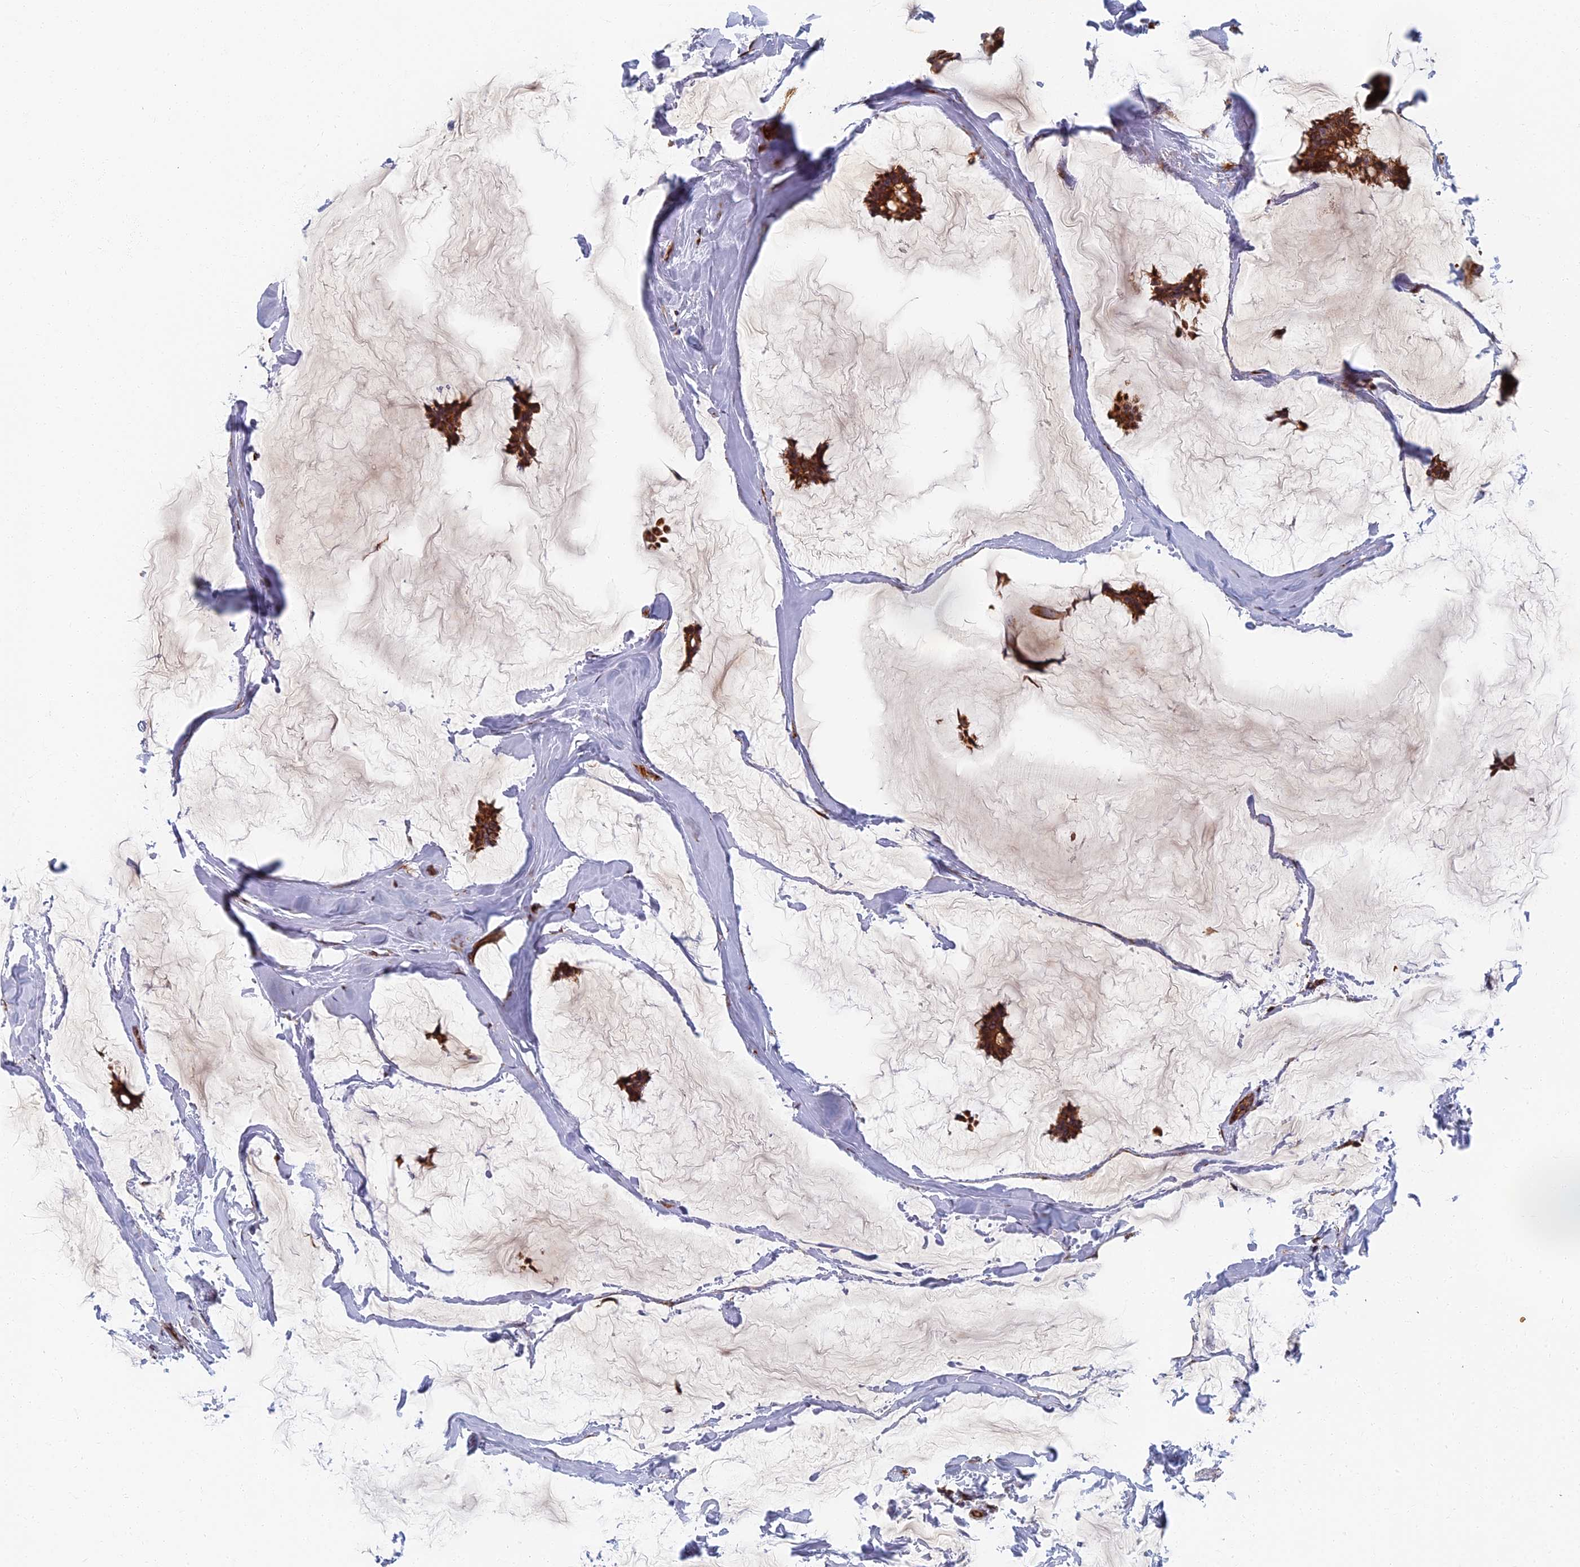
{"staining": {"intensity": "strong", "quantity": ">75%", "location": "cytoplasmic/membranous"}, "tissue": "breast cancer", "cell_type": "Tumor cells", "image_type": "cancer", "snomed": [{"axis": "morphology", "description": "Duct carcinoma"}, {"axis": "topography", "description": "Breast"}], "caption": "Strong cytoplasmic/membranous protein positivity is present in approximately >75% of tumor cells in intraductal carcinoma (breast).", "gene": "ABCB10", "patient": {"sex": "female", "age": 93}}